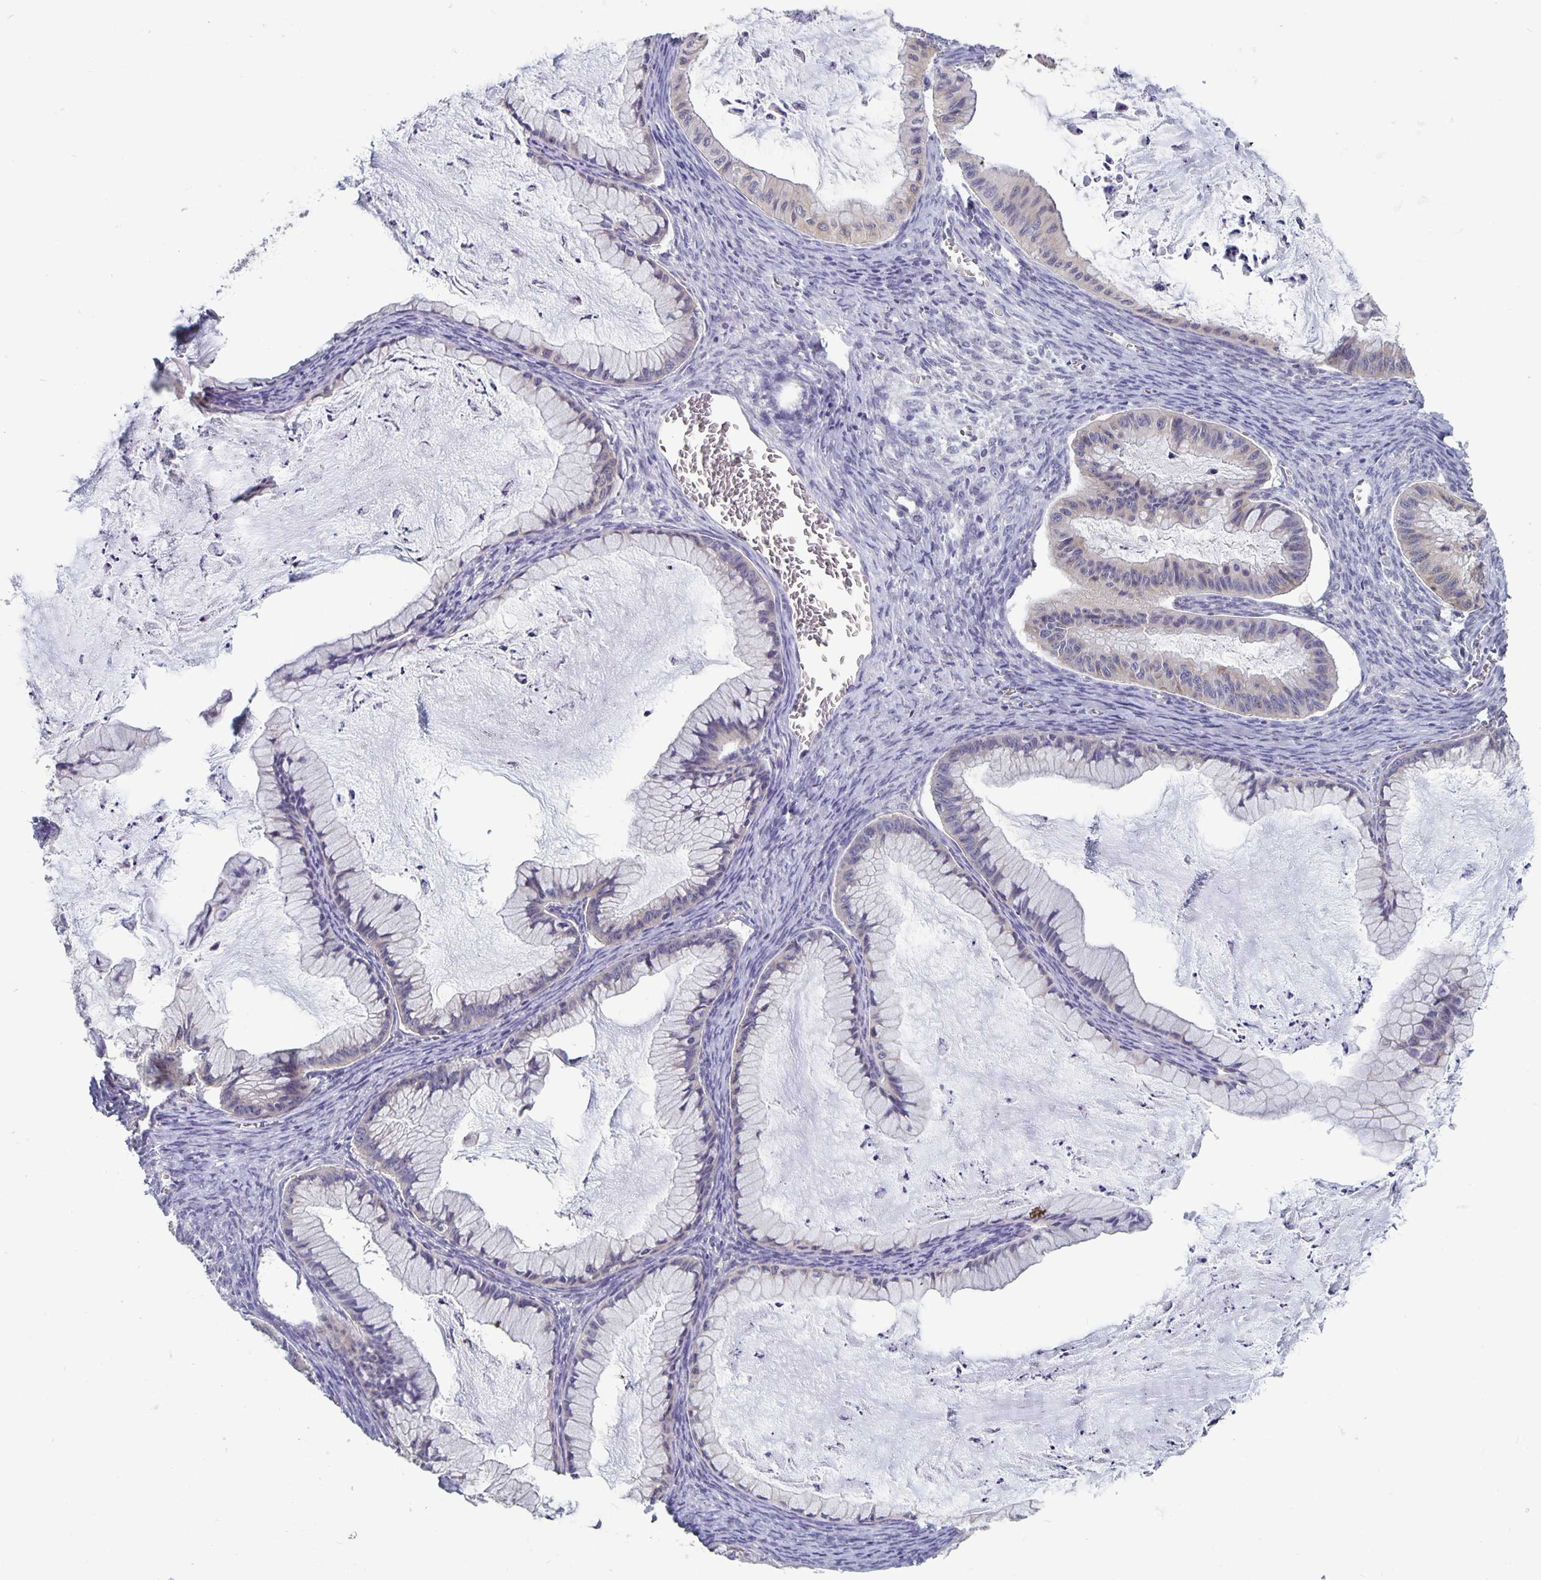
{"staining": {"intensity": "weak", "quantity": "<25%", "location": "cytoplasmic/membranous"}, "tissue": "ovarian cancer", "cell_type": "Tumor cells", "image_type": "cancer", "snomed": [{"axis": "morphology", "description": "Cystadenocarcinoma, mucinous, NOS"}, {"axis": "topography", "description": "Ovary"}], "caption": "Immunohistochemistry (IHC) image of mucinous cystadenocarcinoma (ovarian) stained for a protein (brown), which demonstrates no expression in tumor cells. (IHC, brightfield microscopy, high magnification).", "gene": "PLCB3", "patient": {"sex": "female", "age": 72}}